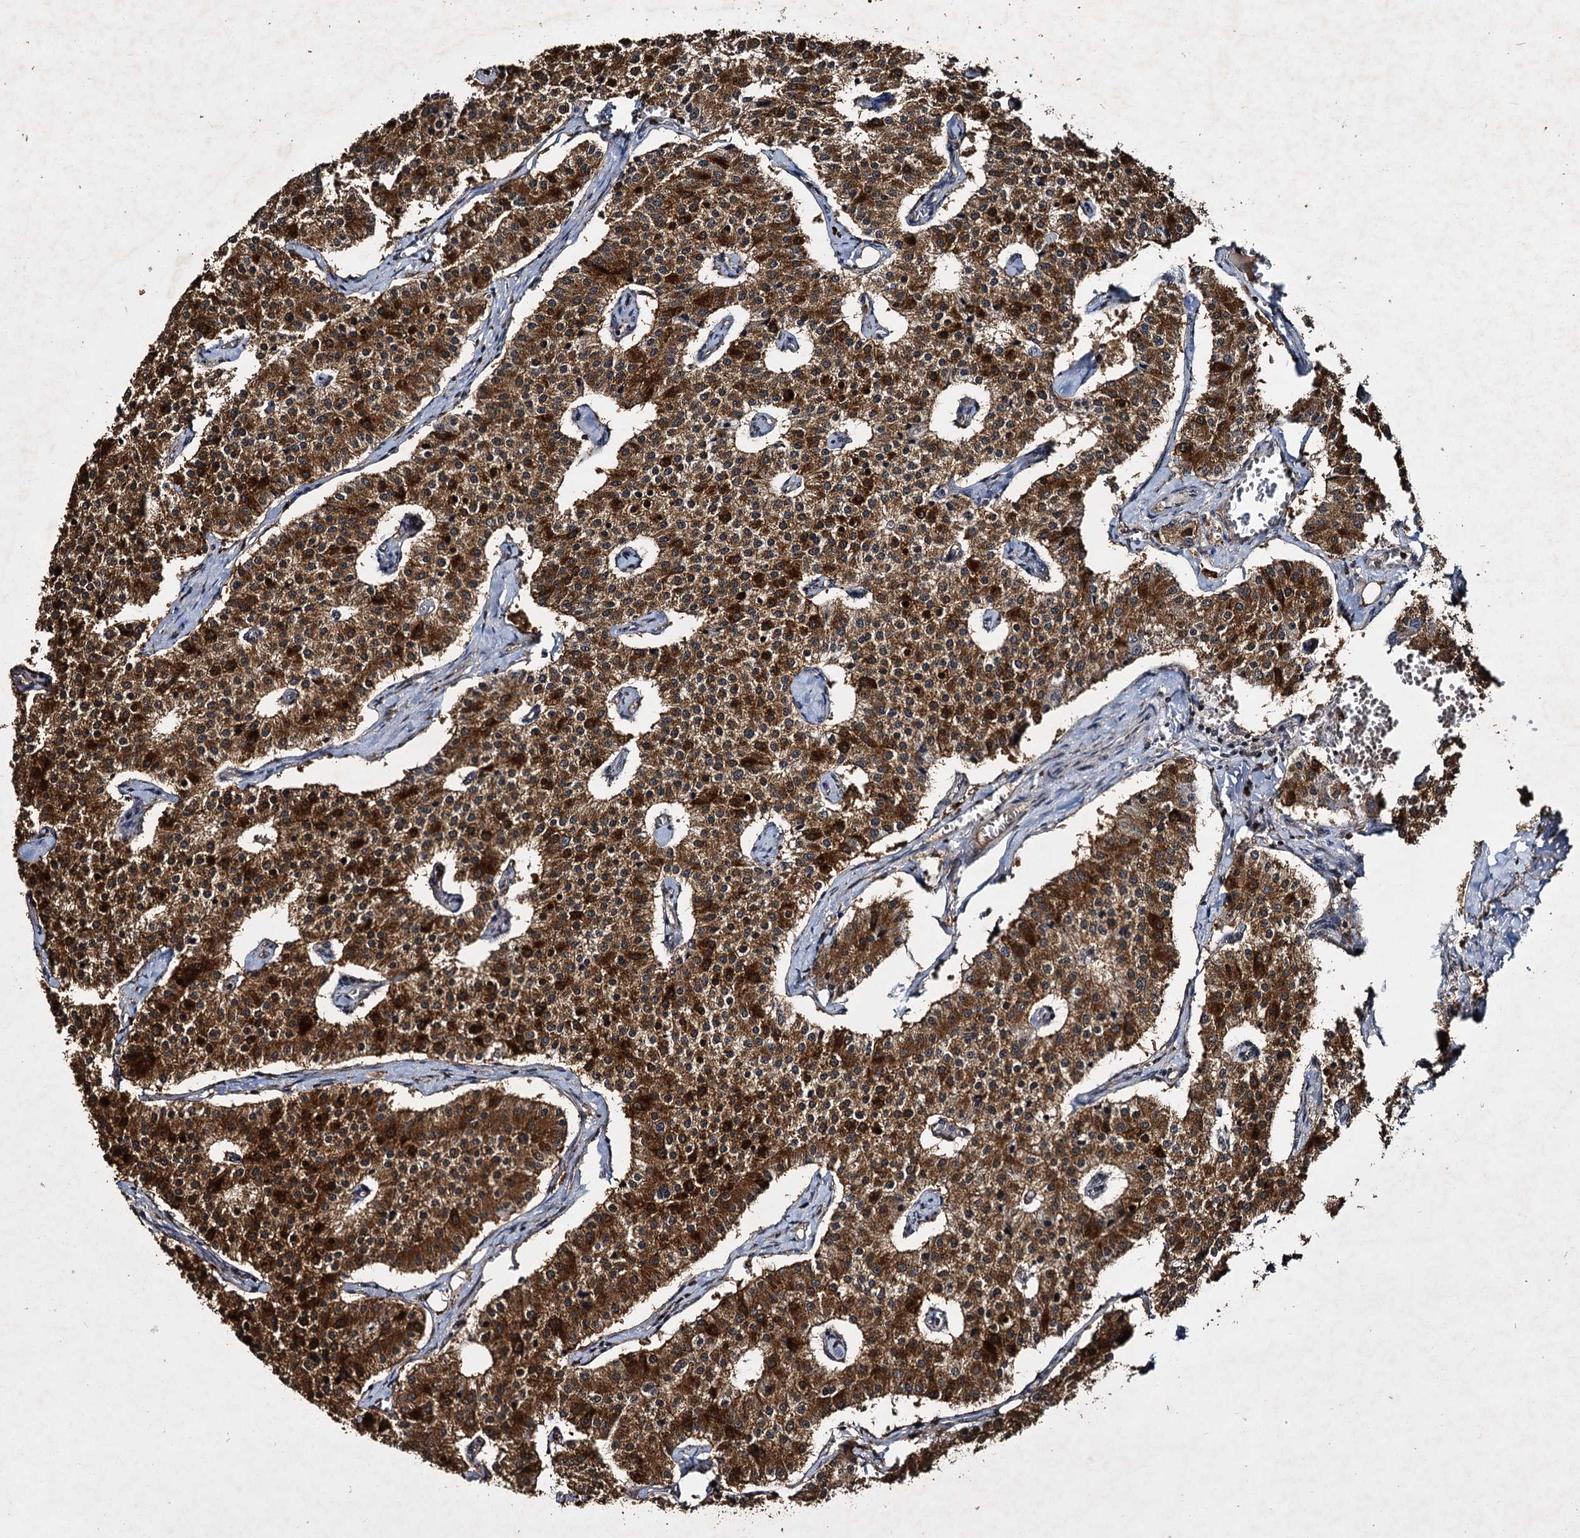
{"staining": {"intensity": "strong", "quantity": ">75%", "location": "cytoplasmic/membranous"}, "tissue": "carcinoid", "cell_type": "Tumor cells", "image_type": "cancer", "snomed": [{"axis": "morphology", "description": "Carcinoid, malignant, NOS"}, {"axis": "topography", "description": "Colon"}], "caption": "Tumor cells display strong cytoplasmic/membranous positivity in approximately >75% of cells in carcinoid.", "gene": "SLC46A3", "patient": {"sex": "female", "age": 52}}